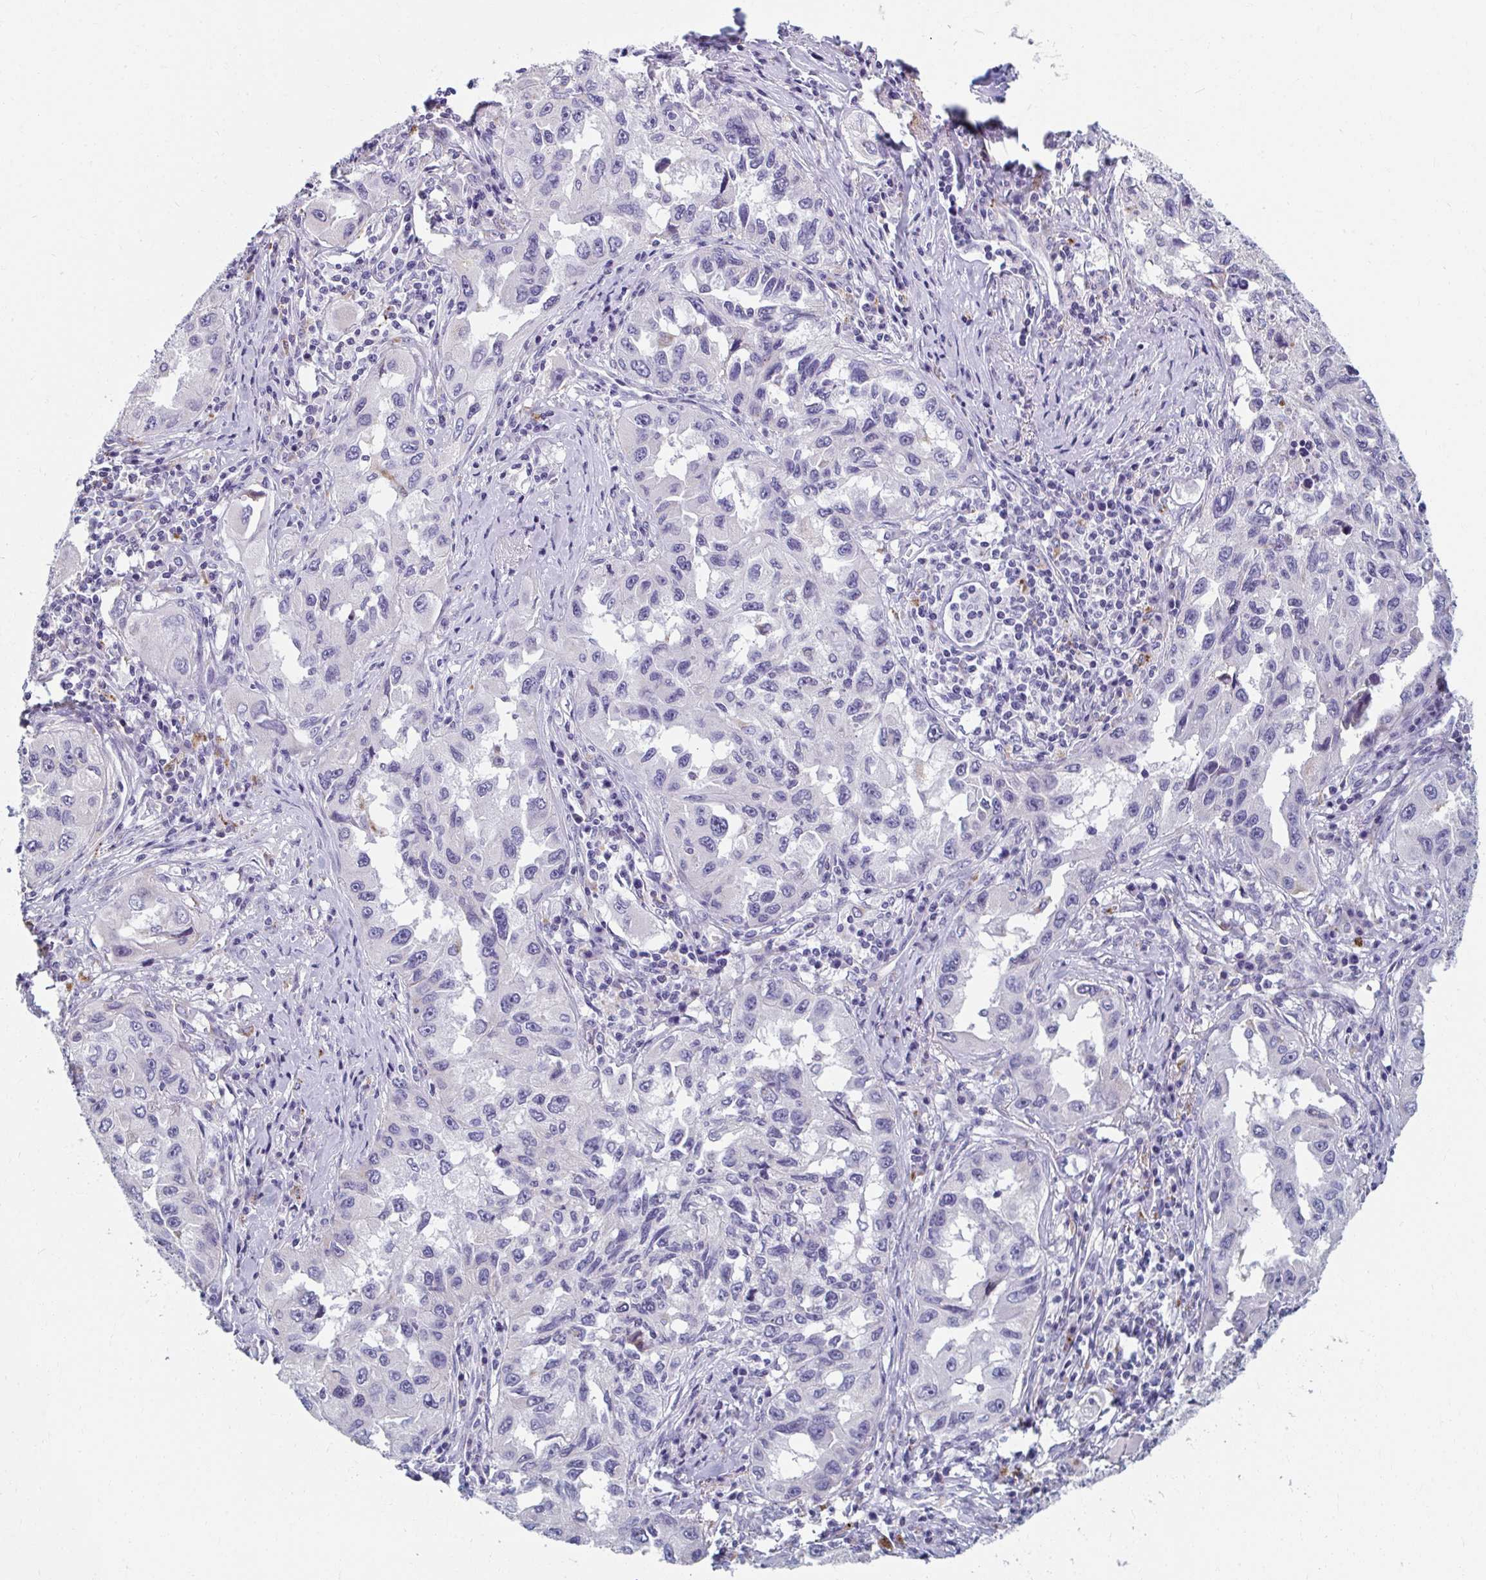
{"staining": {"intensity": "negative", "quantity": "none", "location": "none"}, "tissue": "lung cancer", "cell_type": "Tumor cells", "image_type": "cancer", "snomed": [{"axis": "morphology", "description": "Adenocarcinoma, NOS"}, {"axis": "topography", "description": "Lung"}], "caption": "Immunohistochemistry of lung cancer (adenocarcinoma) demonstrates no staining in tumor cells.", "gene": "EIF1AD", "patient": {"sex": "female", "age": 73}}